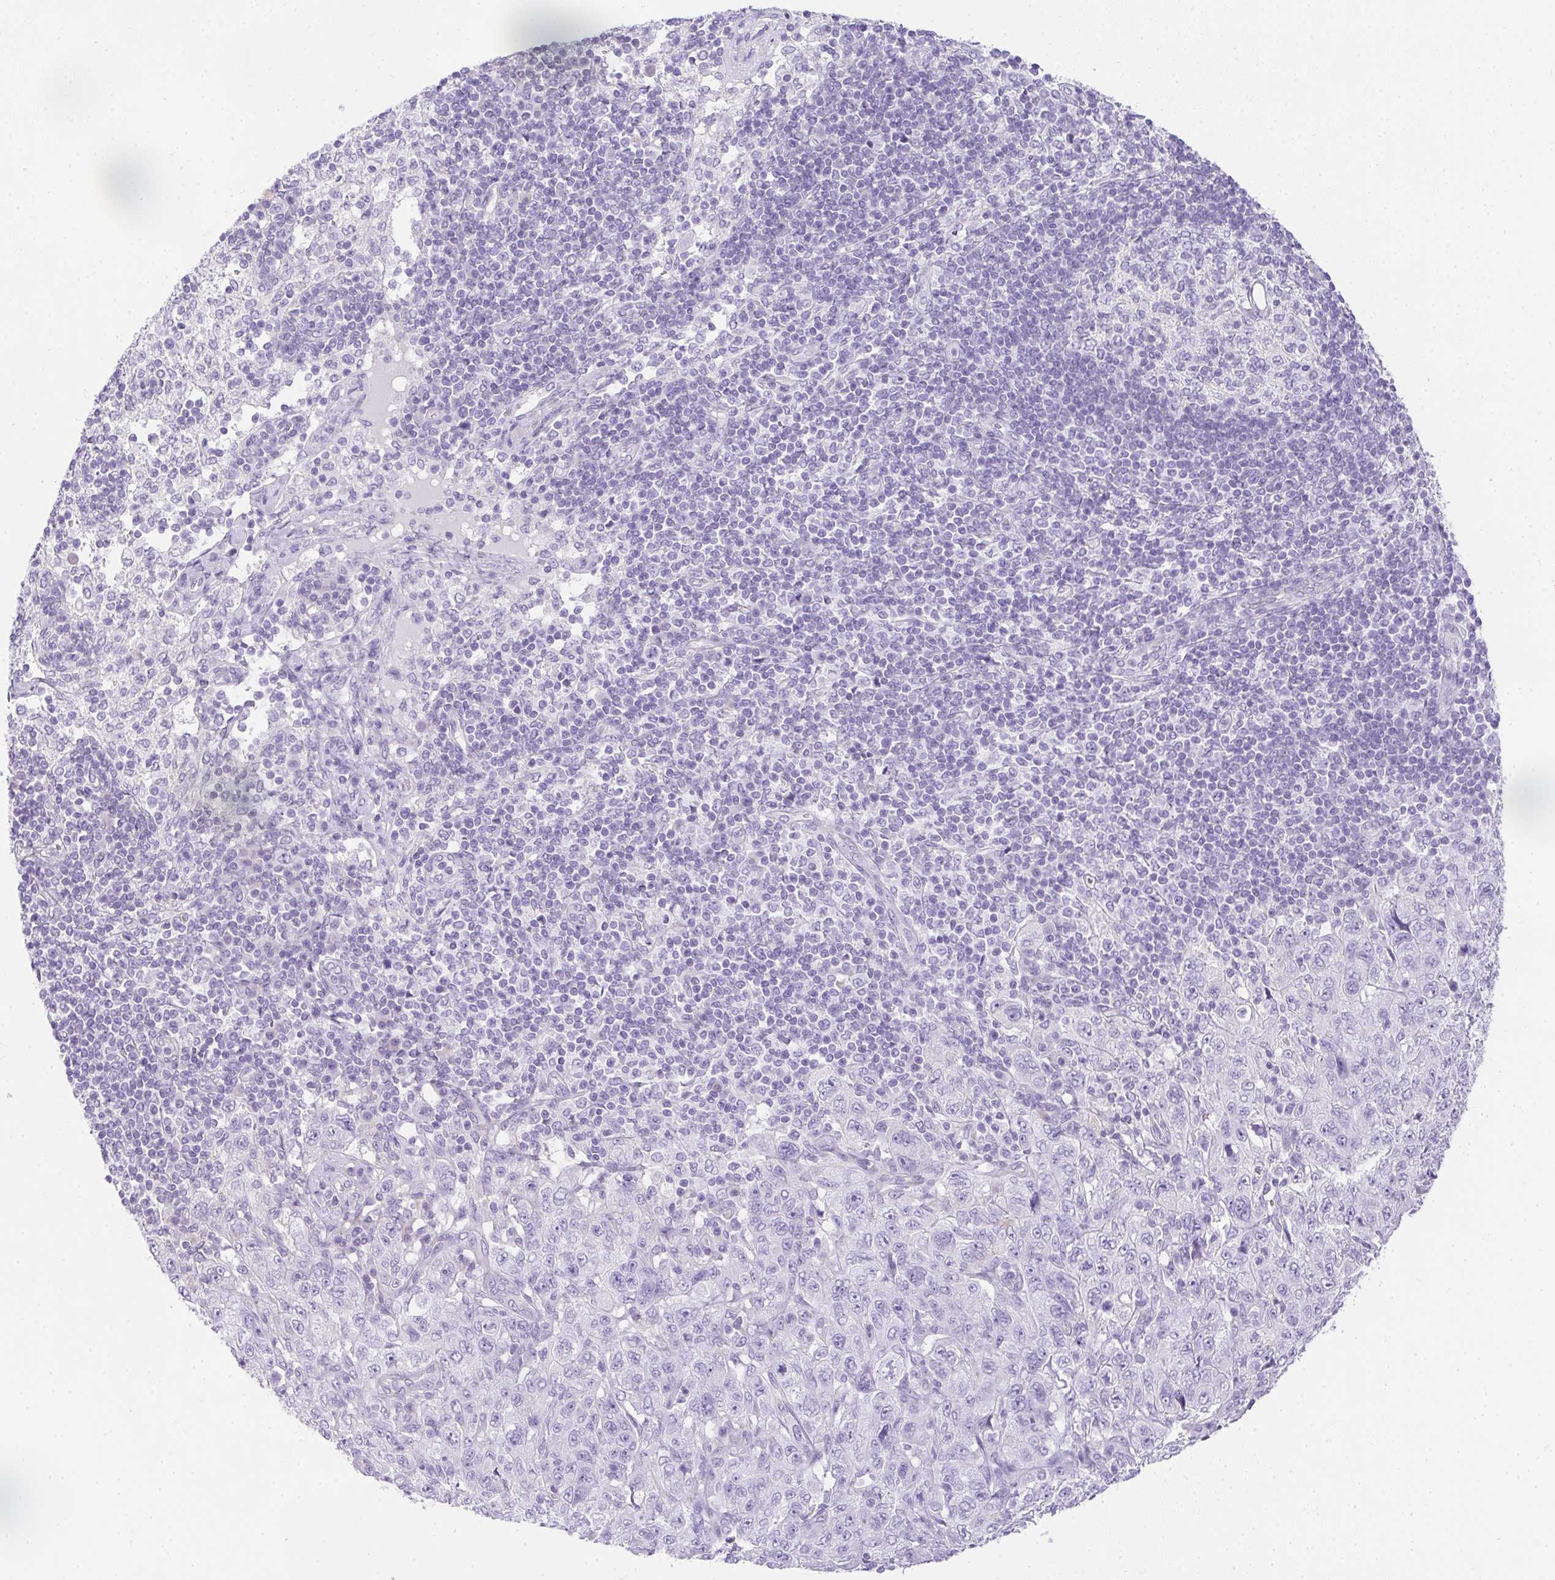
{"staining": {"intensity": "negative", "quantity": "none", "location": "none"}, "tissue": "pancreatic cancer", "cell_type": "Tumor cells", "image_type": "cancer", "snomed": [{"axis": "morphology", "description": "Adenocarcinoma, NOS"}, {"axis": "topography", "description": "Pancreas"}], "caption": "This image is of adenocarcinoma (pancreatic) stained with IHC to label a protein in brown with the nuclei are counter-stained blue. There is no staining in tumor cells.", "gene": "PLPPR3", "patient": {"sex": "male", "age": 68}}